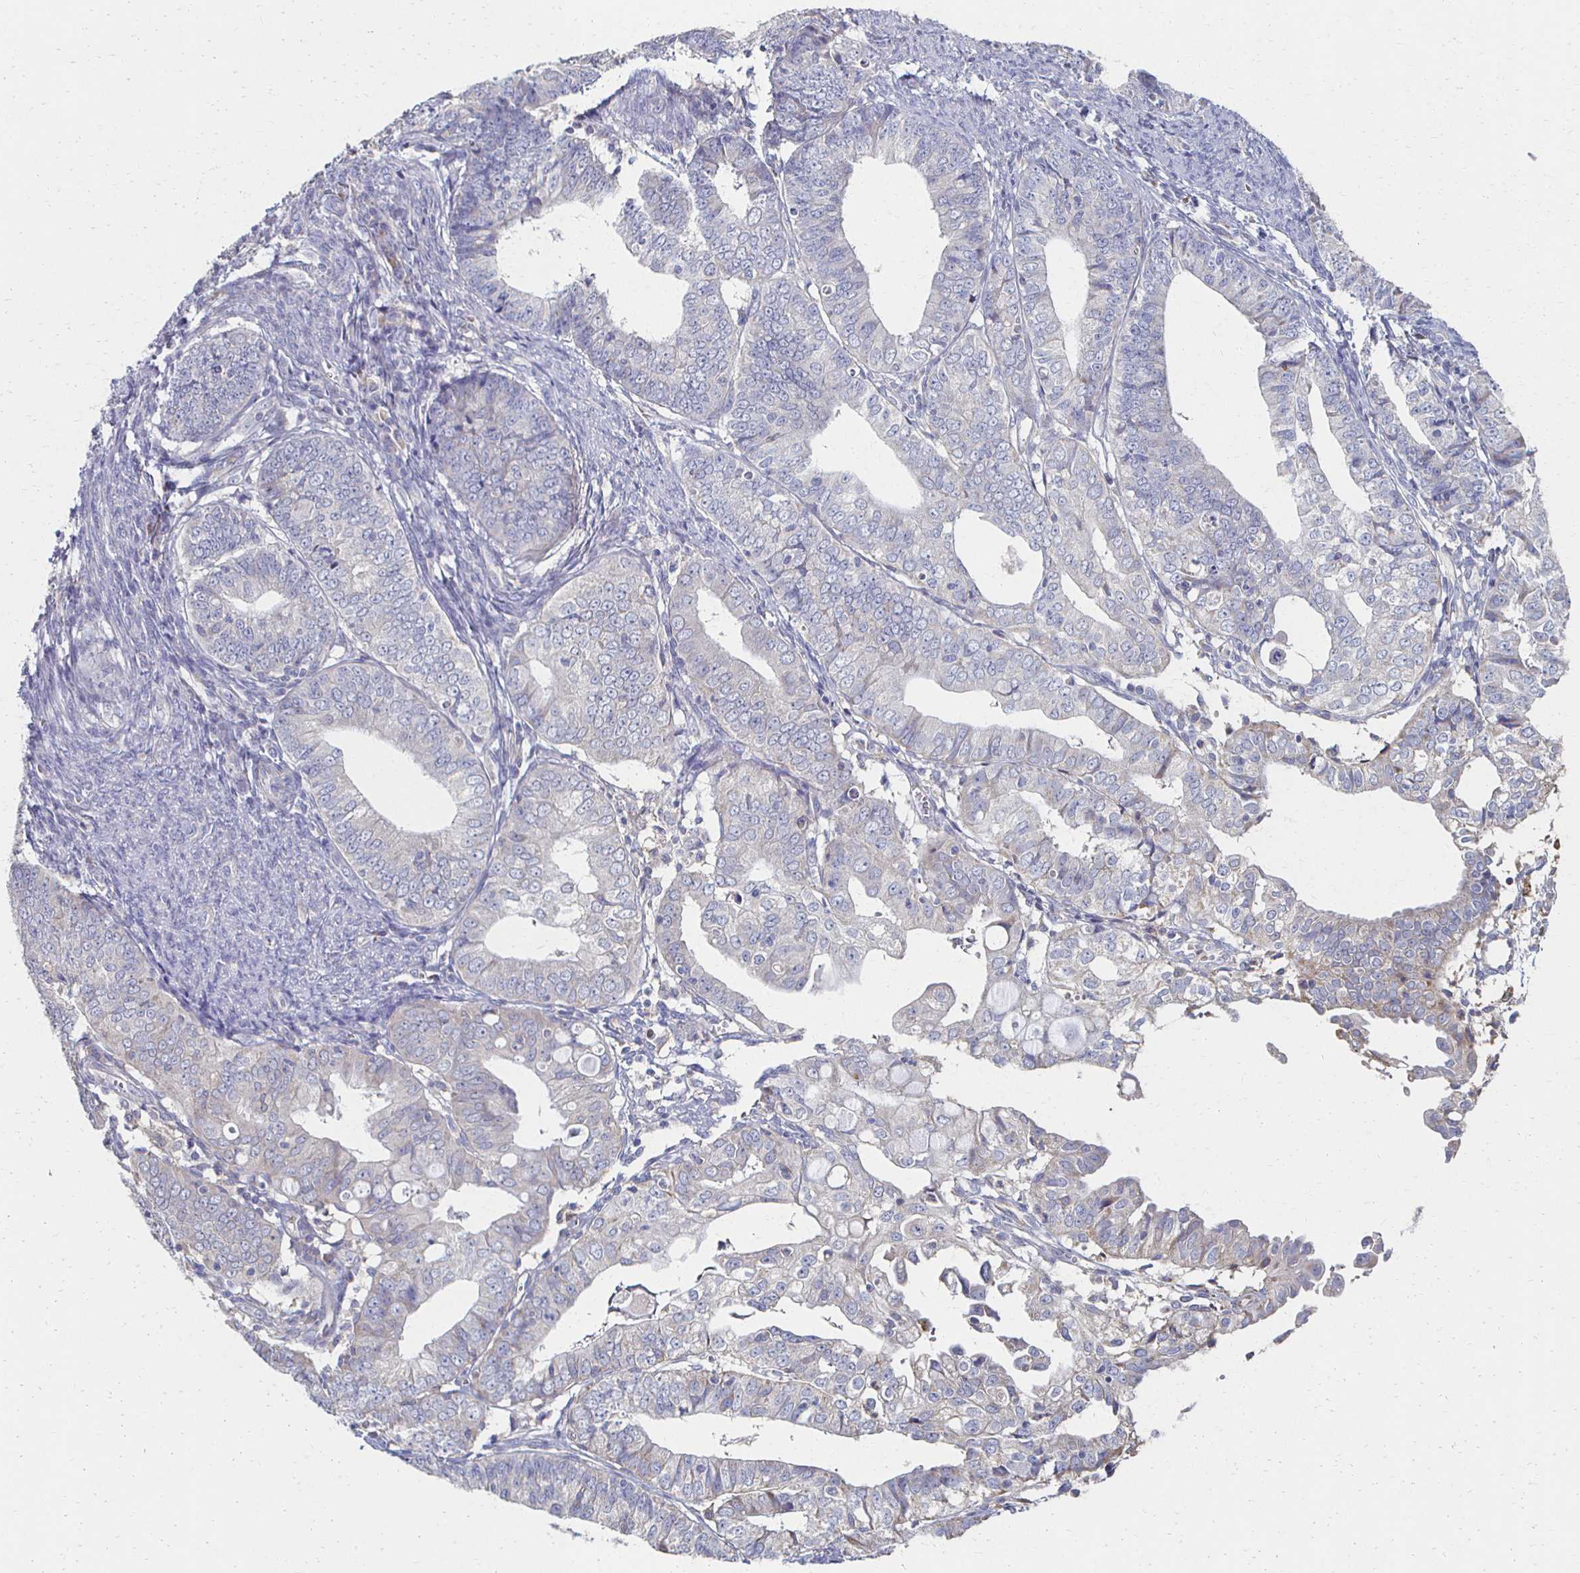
{"staining": {"intensity": "negative", "quantity": "none", "location": "none"}, "tissue": "endometrial cancer", "cell_type": "Tumor cells", "image_type": "cancer", "snomed": [{"axis": "morphology", "description": "Adenocarcinoma, NOS"}, {"axis": "topography", "description": "Endometrium"}], "caption": "An image of endometrial cancer (adenocarcinoma) stained for a protein exhibits no brown staining in tumor cells.", "gene": "CX3CR1", "patient": {"sex": "female", "age": 56}}